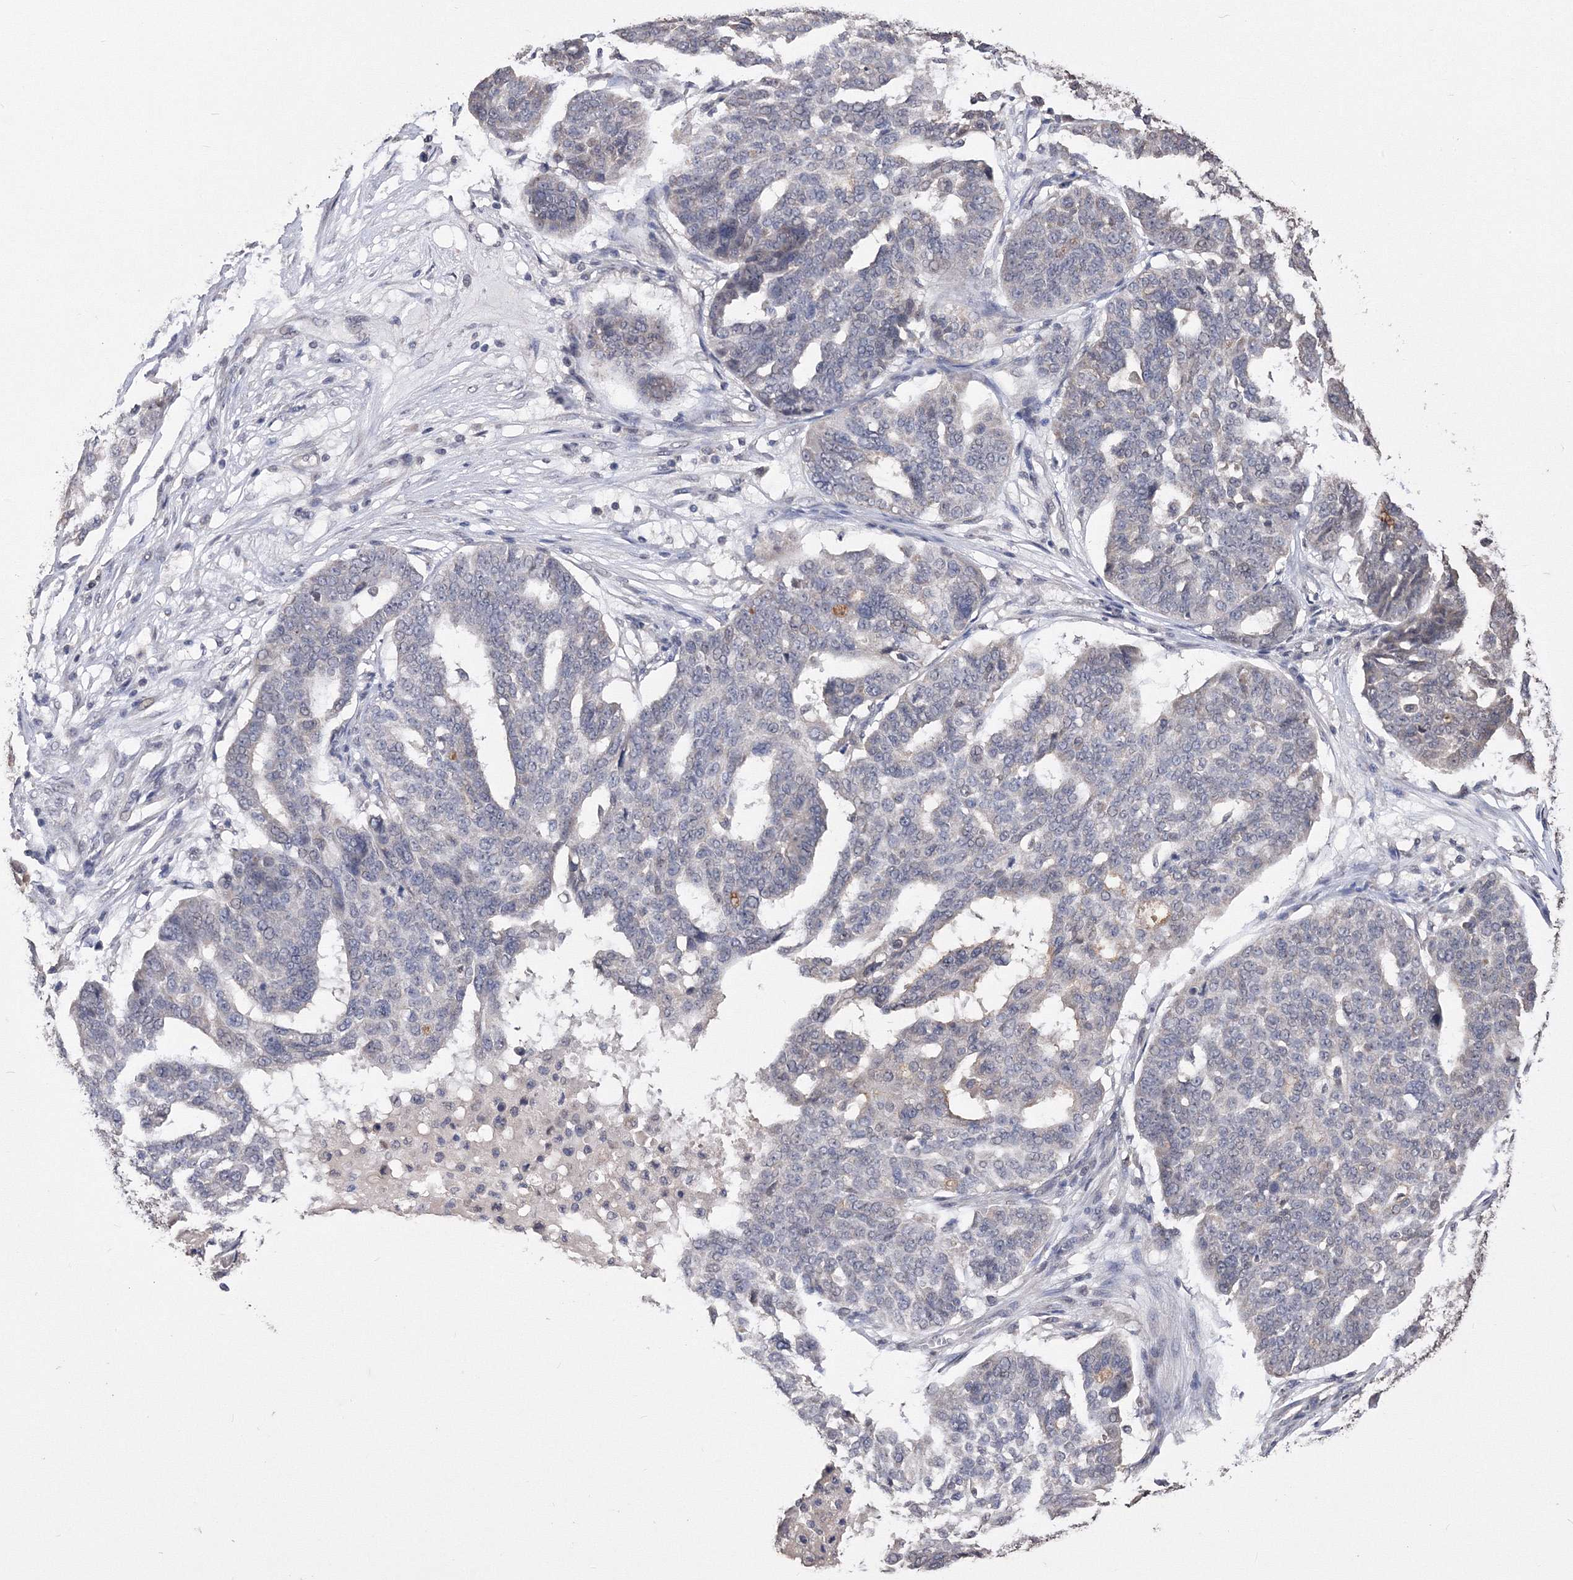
{"staining": {"intensity": "negative", "quantity": "none", "location": "none"}, "tissue": "ovarian cancer", "cell_type": "Tumor cells", "image_type": "cancer", "snomed": [{"axis": "morphology", "description": "Cystadenocarcinoma, serous, NOS"}, {"axis": "topography", "description": "Ovary"}], "caption": "The photomicrograph demonstrates no significant staining in tumor cells of ovarian cancer.", "gene": "GPN1", "patient": {"sex": "female", "age": 59}}